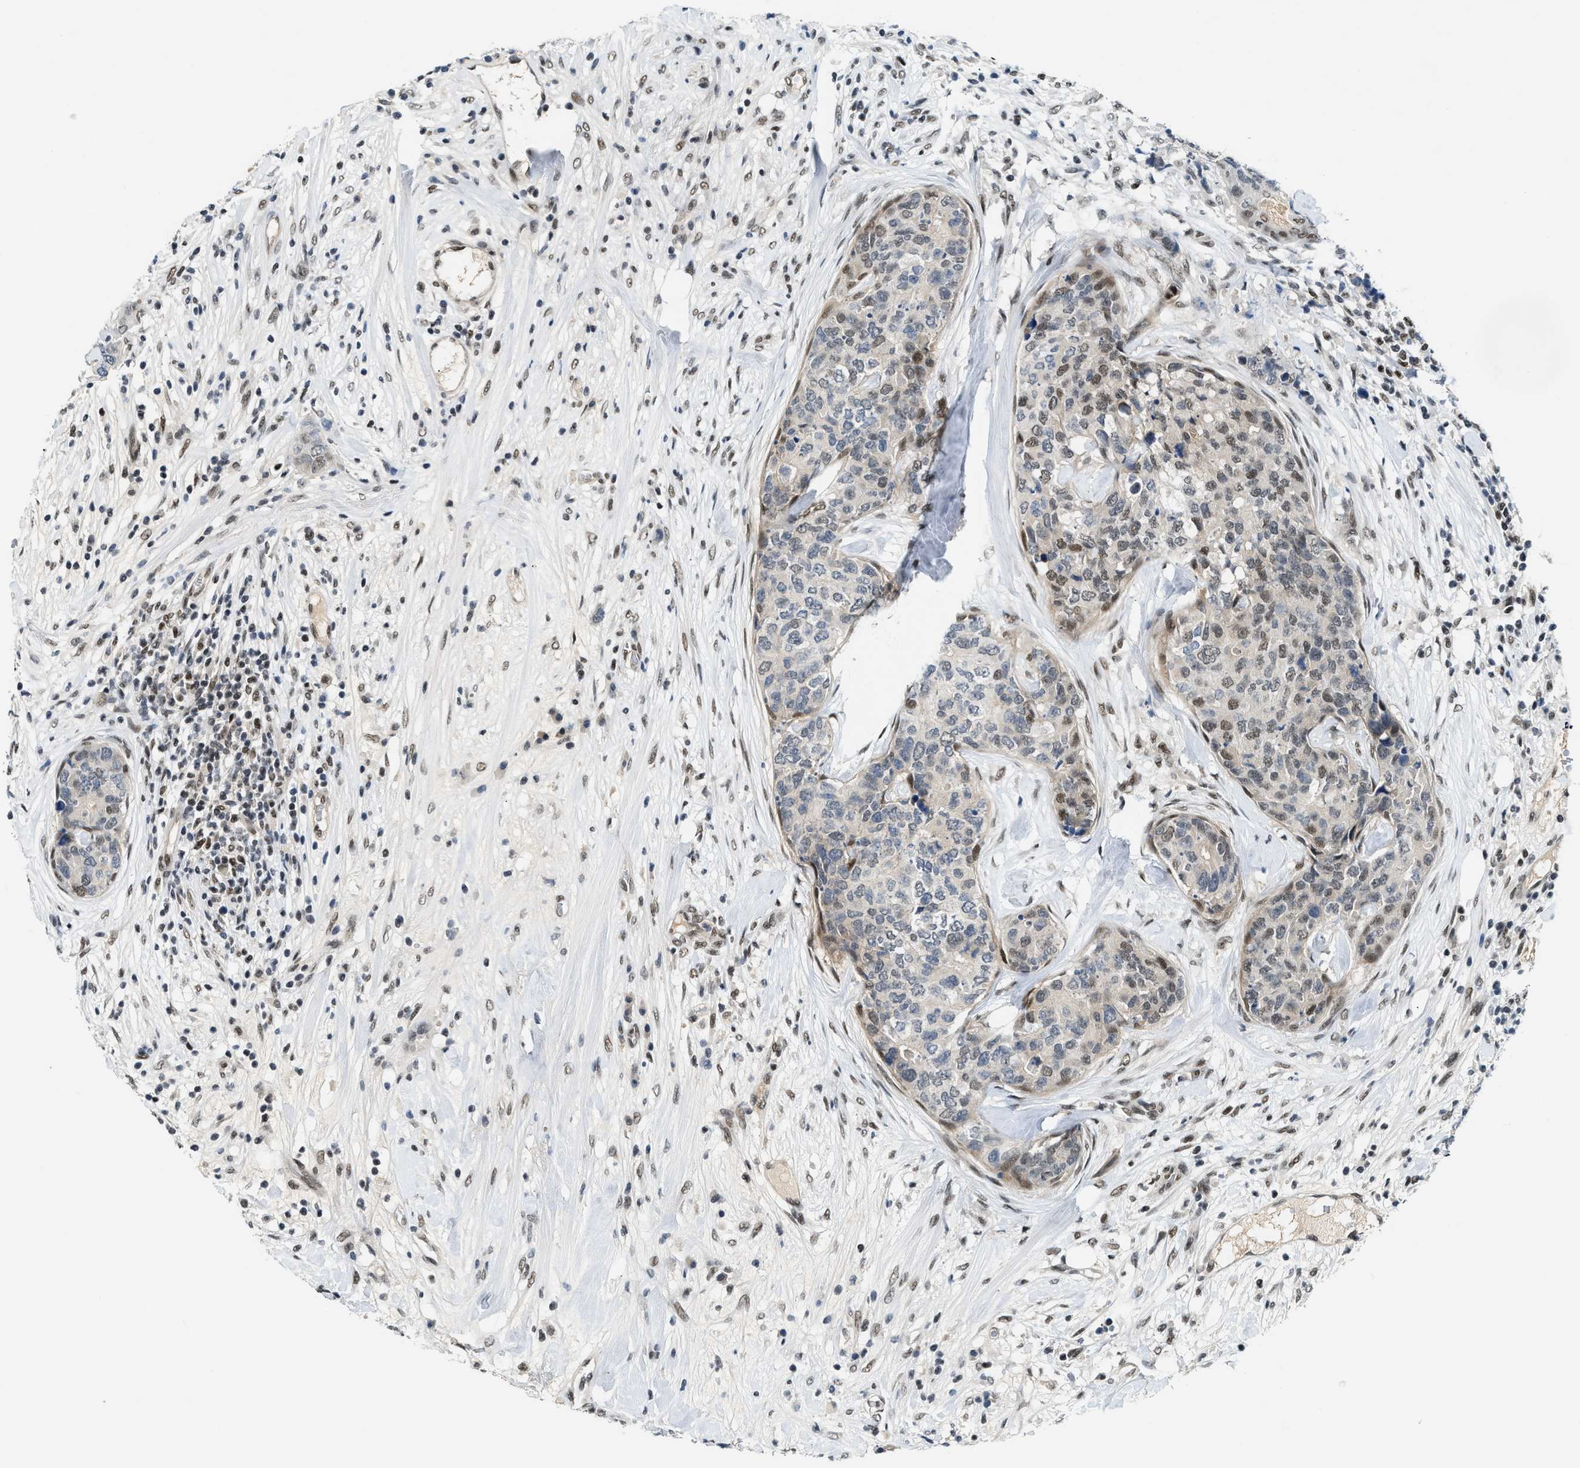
{"staining": {"intensity": "moderate", "quantity": "<25%", "location": "nuclear"}, "tissue": "breast cancer", "cell_type": "Tumor cells", "image_type": "cancer", "snomed": [{"axis": "morphology", "description": "Lobular carcinoma"}, {"axis": "topography", "description": "Breast"}], "caption": "The micrograph exhibits a brown stain indicating the presence of a protein in the nuclear of tumor cells in lobular carcinoma (breast).", "gene": "NCOA1", "patient": {"sex": "female", "age": 59}}